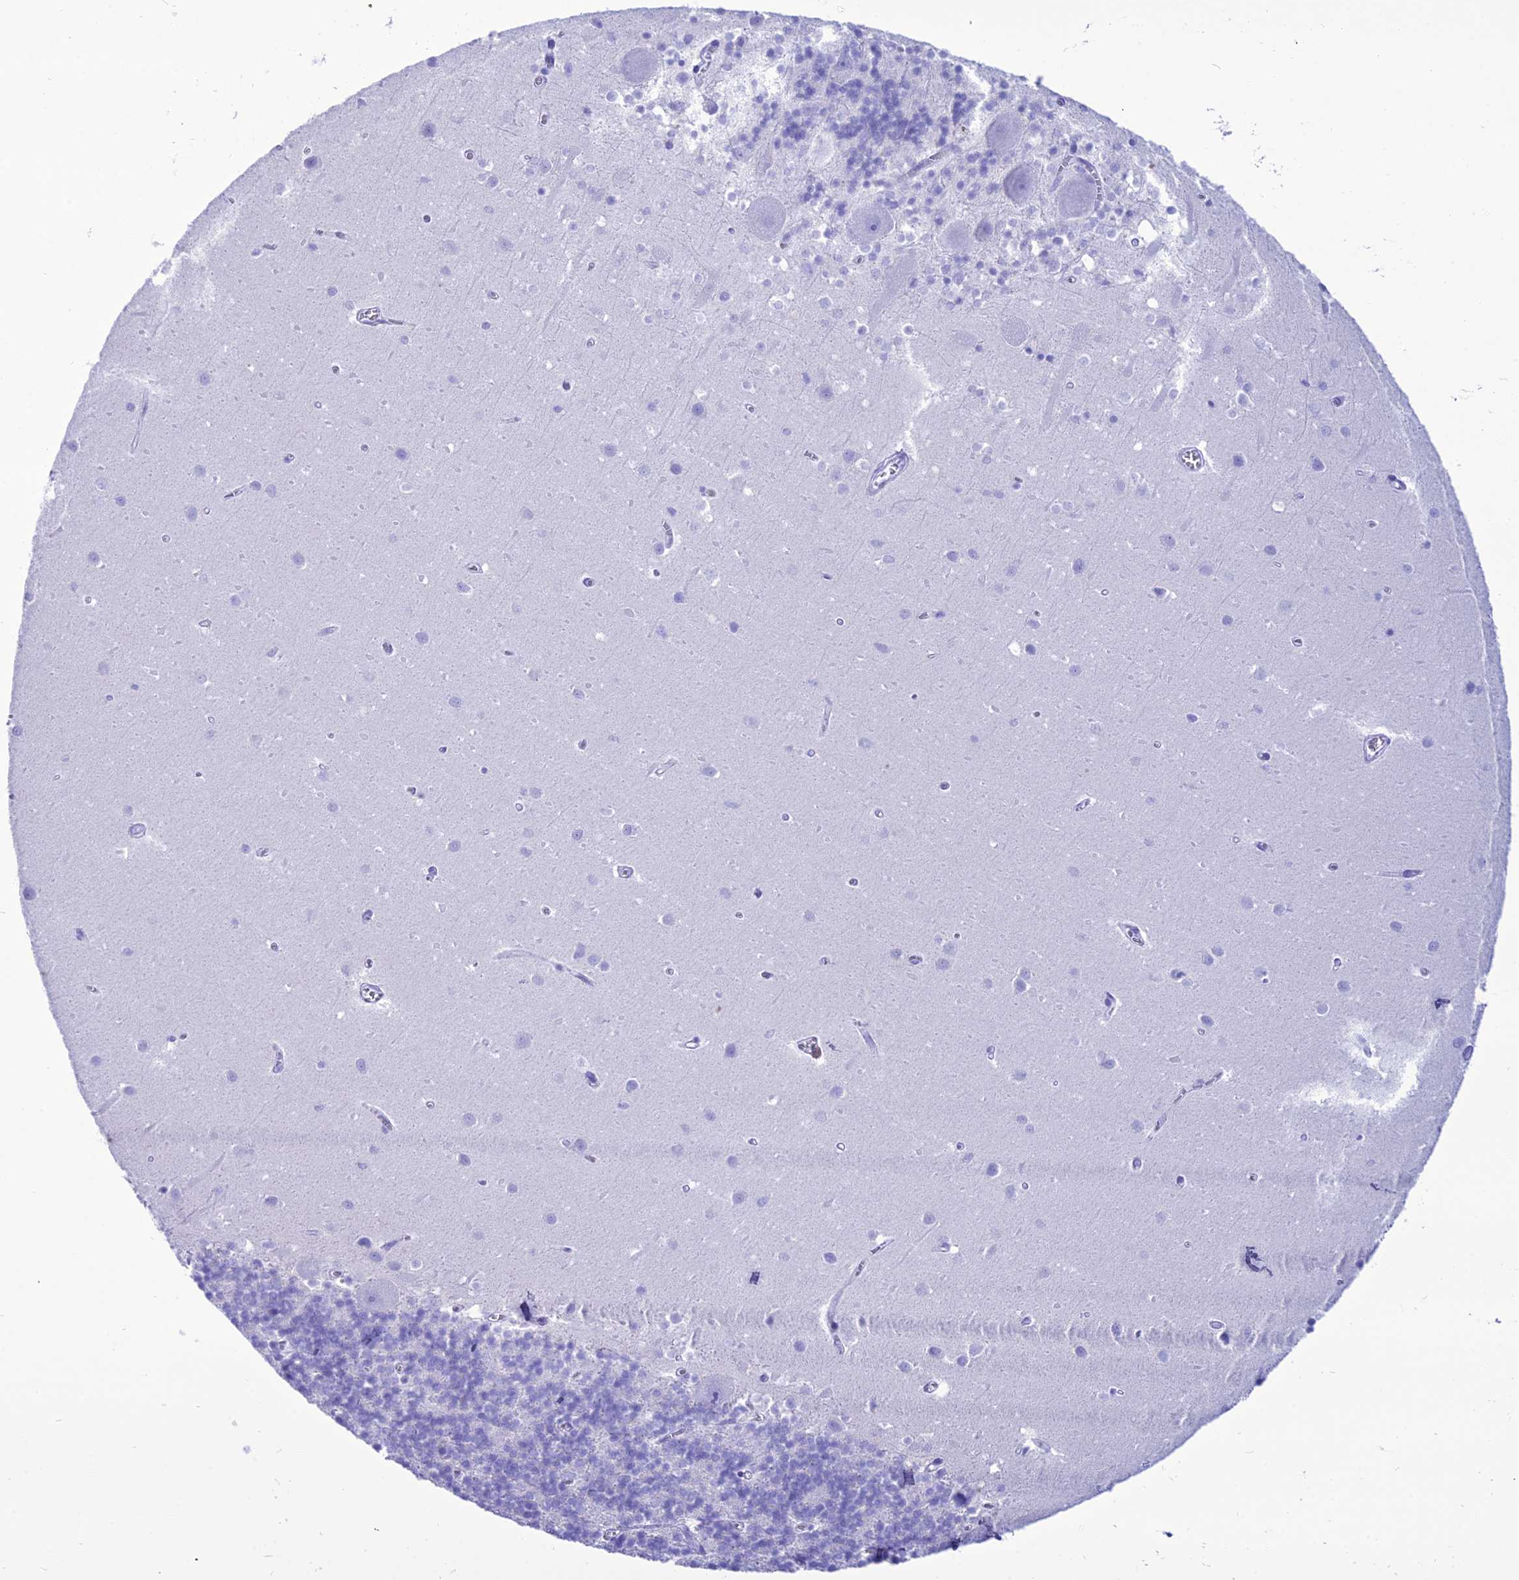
{"staining": {"intensity": "negative", "quantity": "none", "location": "none"}, "tissue": "cerebellum", "cell_type": "Cells in granular layer", "image_type": "normal", "snomed": [{"axis": "morphology", "description": "Normal tissue, NOS"}, {"axis": "topography", "description": "Cerebellum"}], "caption": "Human cerebellum stained for a protein using immunohistochemistry (IHC) exhibits no expression in cells in granular layer.", "gene": "PNMA5", "patient": {"sex": "male", "age": 54}}